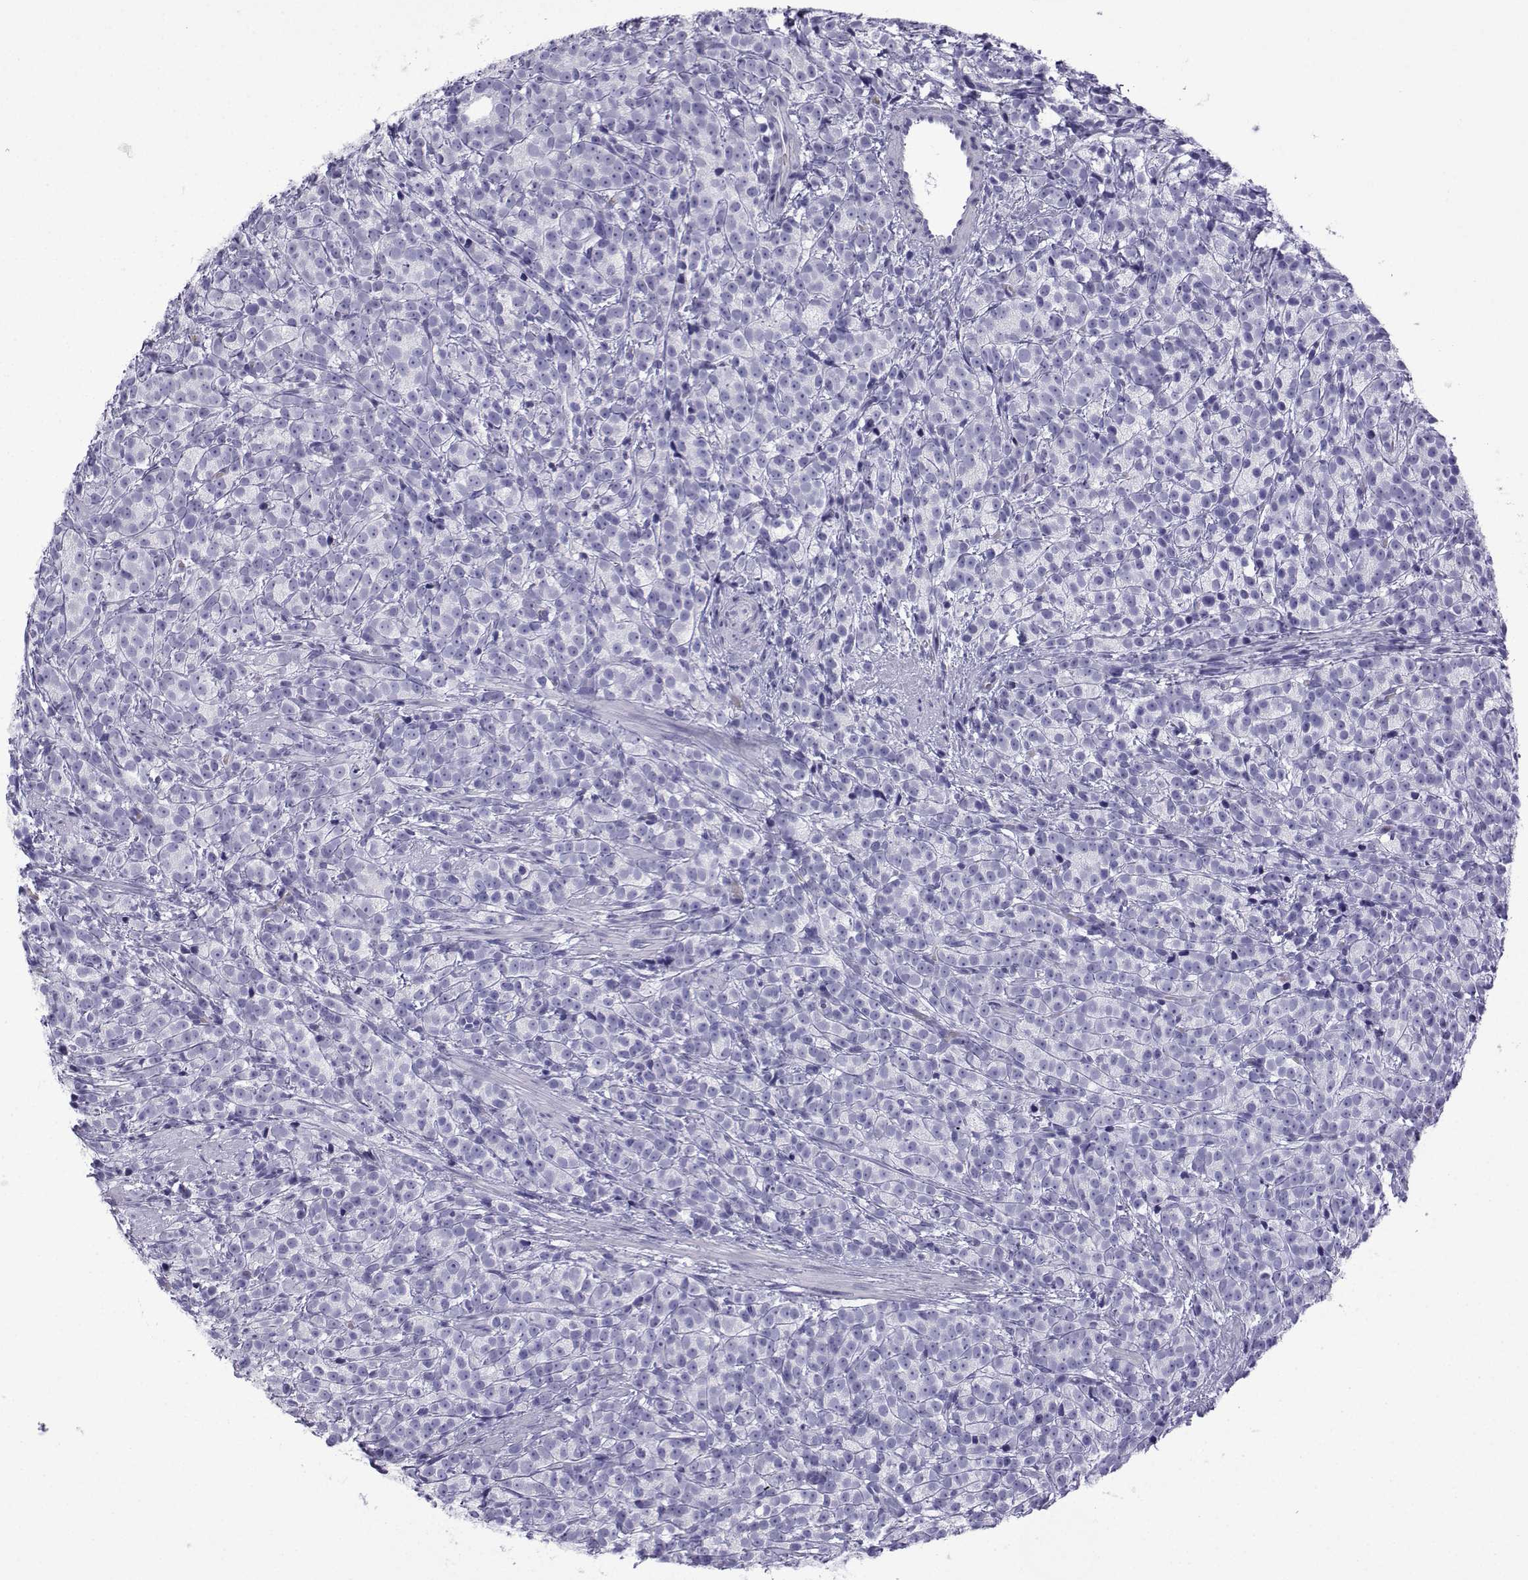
{"staining": {"intensity": "negative", "quantity": "none", "location": "none"}, "tissue": "prostate cancer", "cell_type": "Tumor cells", "image_type": "cancer", "snomed": [{"axis": "morphology", "description": "Adenocarcinoma, High grade"}, {"axis": "topography", "description": "Prostate"}], "caption": "A photomicrograph of high-grade adenocarcinoma (prostate) stained for a protein displays no brown staining in tumor cells.", "gene": "TRIM46", "patient": {"sex": "male", "age": 53}}